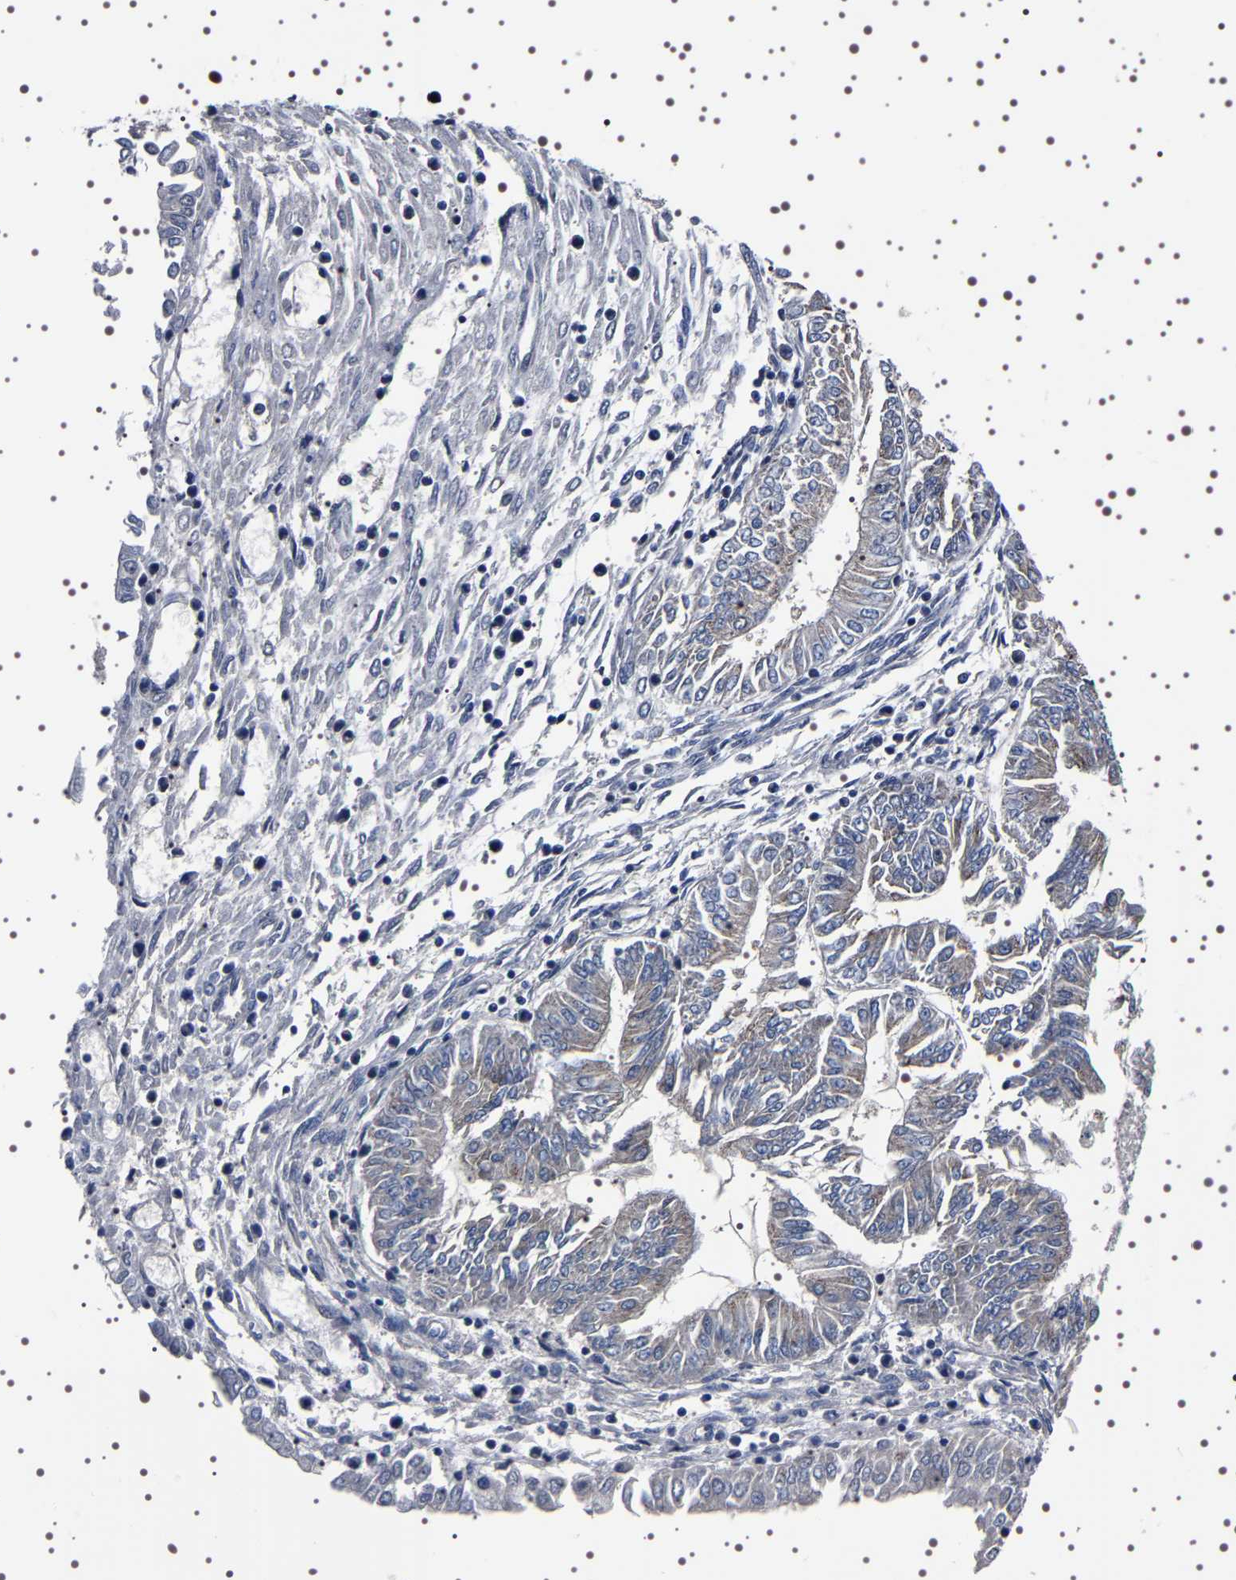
{"staining": {"intensity": "weak", "quantity": ">75%", "location": "cytoplasmic/membranous"}, "tissue": "endometrial cancer", "cell_type": "Tumor cells", "image_type": "cancer", "snomed": [{"axis": "morphology", "description": "Adenocarcinoma, NOS"}, {"axis": "topography", "description": "Endometrium"}], "caption": "This photomicrograph demonstrates immunohistochemistry (IHC) staining of endometrial cancer (adenocarcinoma), with low weak cytoplasmic/membranous staining in approximately >75% of tumor cells.", "gene": "TARBP1", "patient": {"sex": "female", "age": 53}}